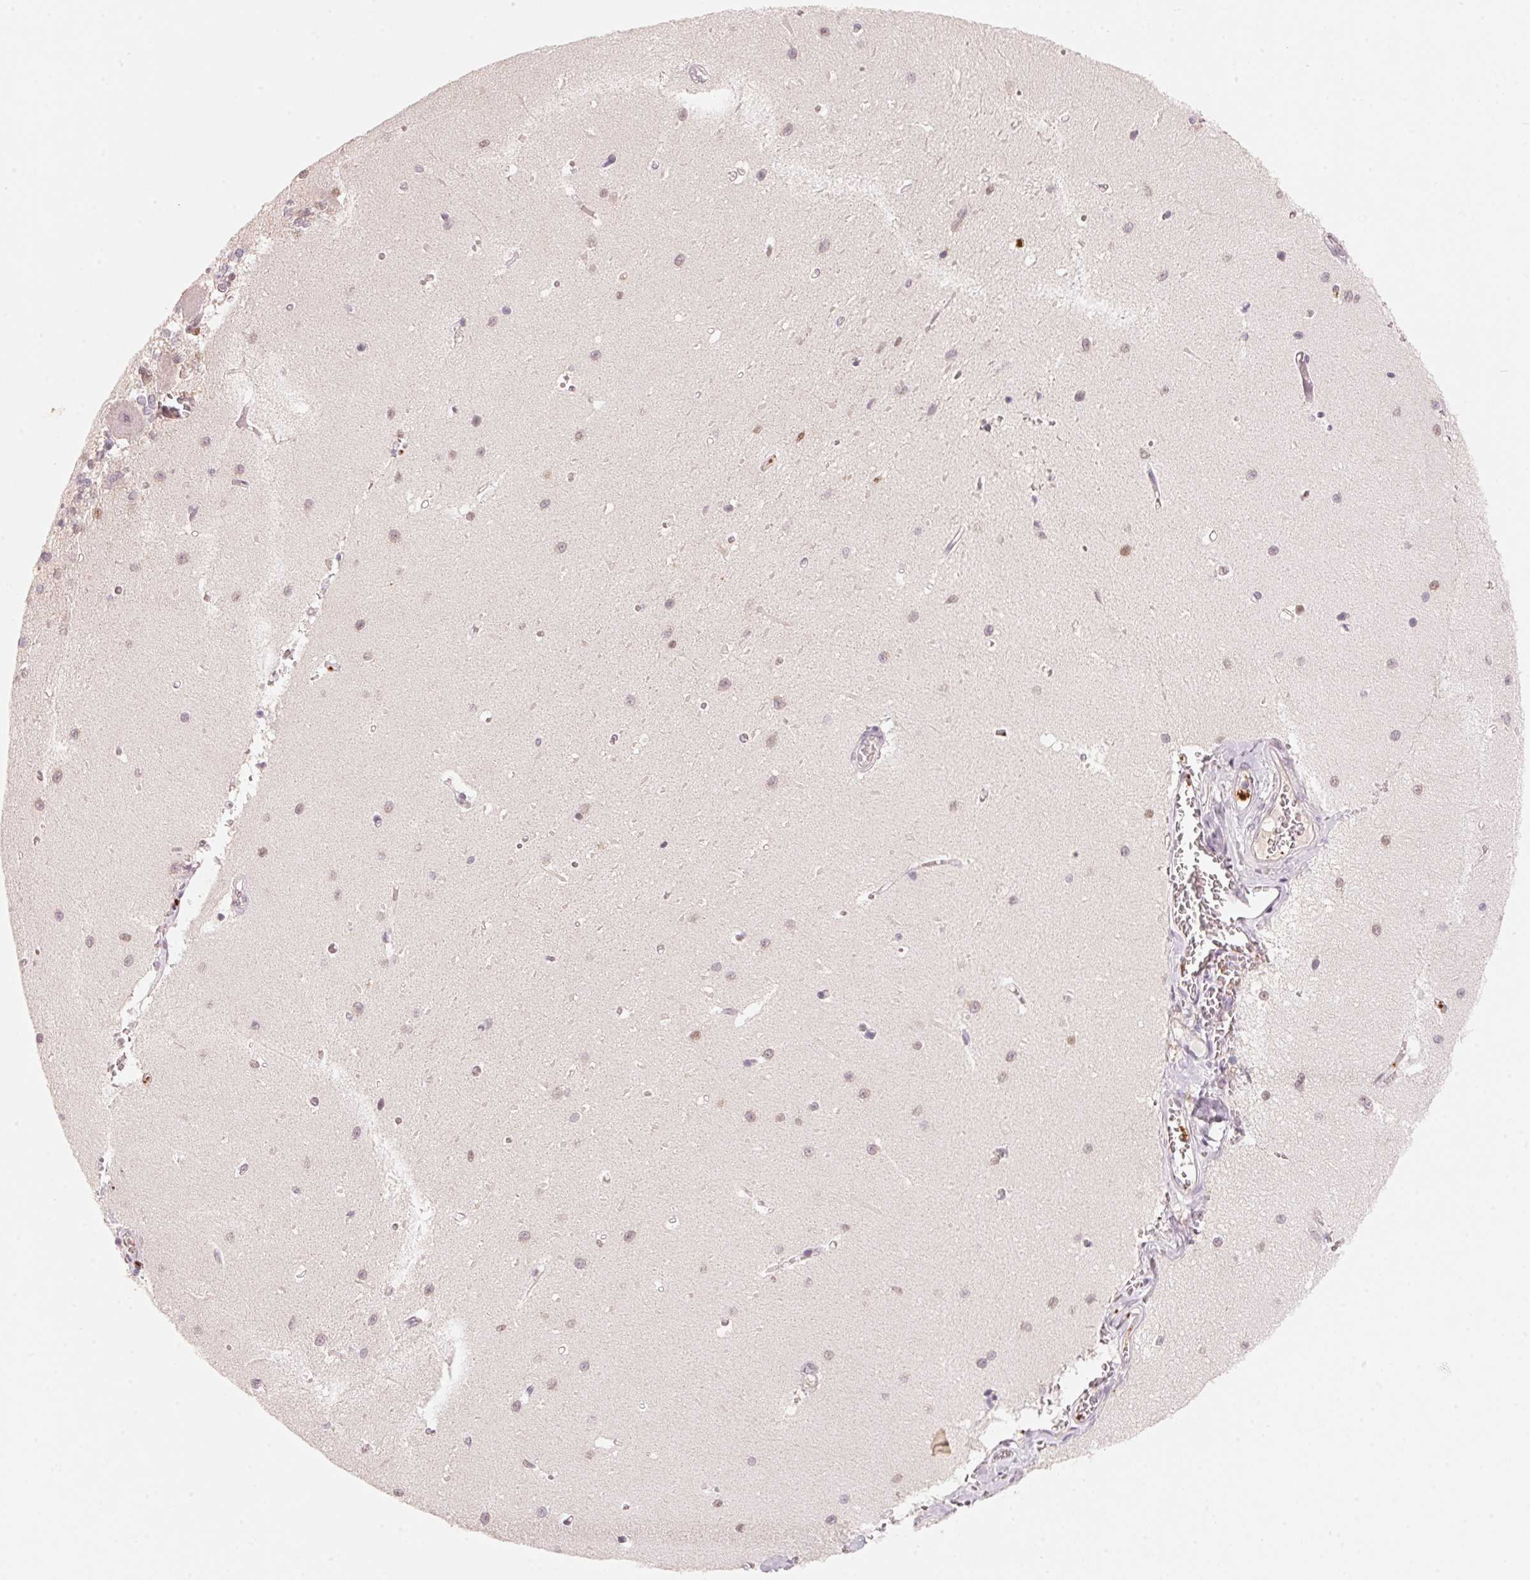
{"staining": {"intensity": "negative", "quantity": "none", "location": "none"}, "tissue": "cerebellum", "cell_type": "Cells in granular layer", "image_type": "normal", "snomed": [{"axis": "morphology", "description": "Normal tissue, NOS"}, {"axis": "topography", "description": "Cerebellum"}], "caption": "Immunohistochemical staining of normal human cerebellum demonstrates no significant staining in cells in granular layer.", "gene": "ARHGAP22", "patient": {"sex": "male", "age": 37}}